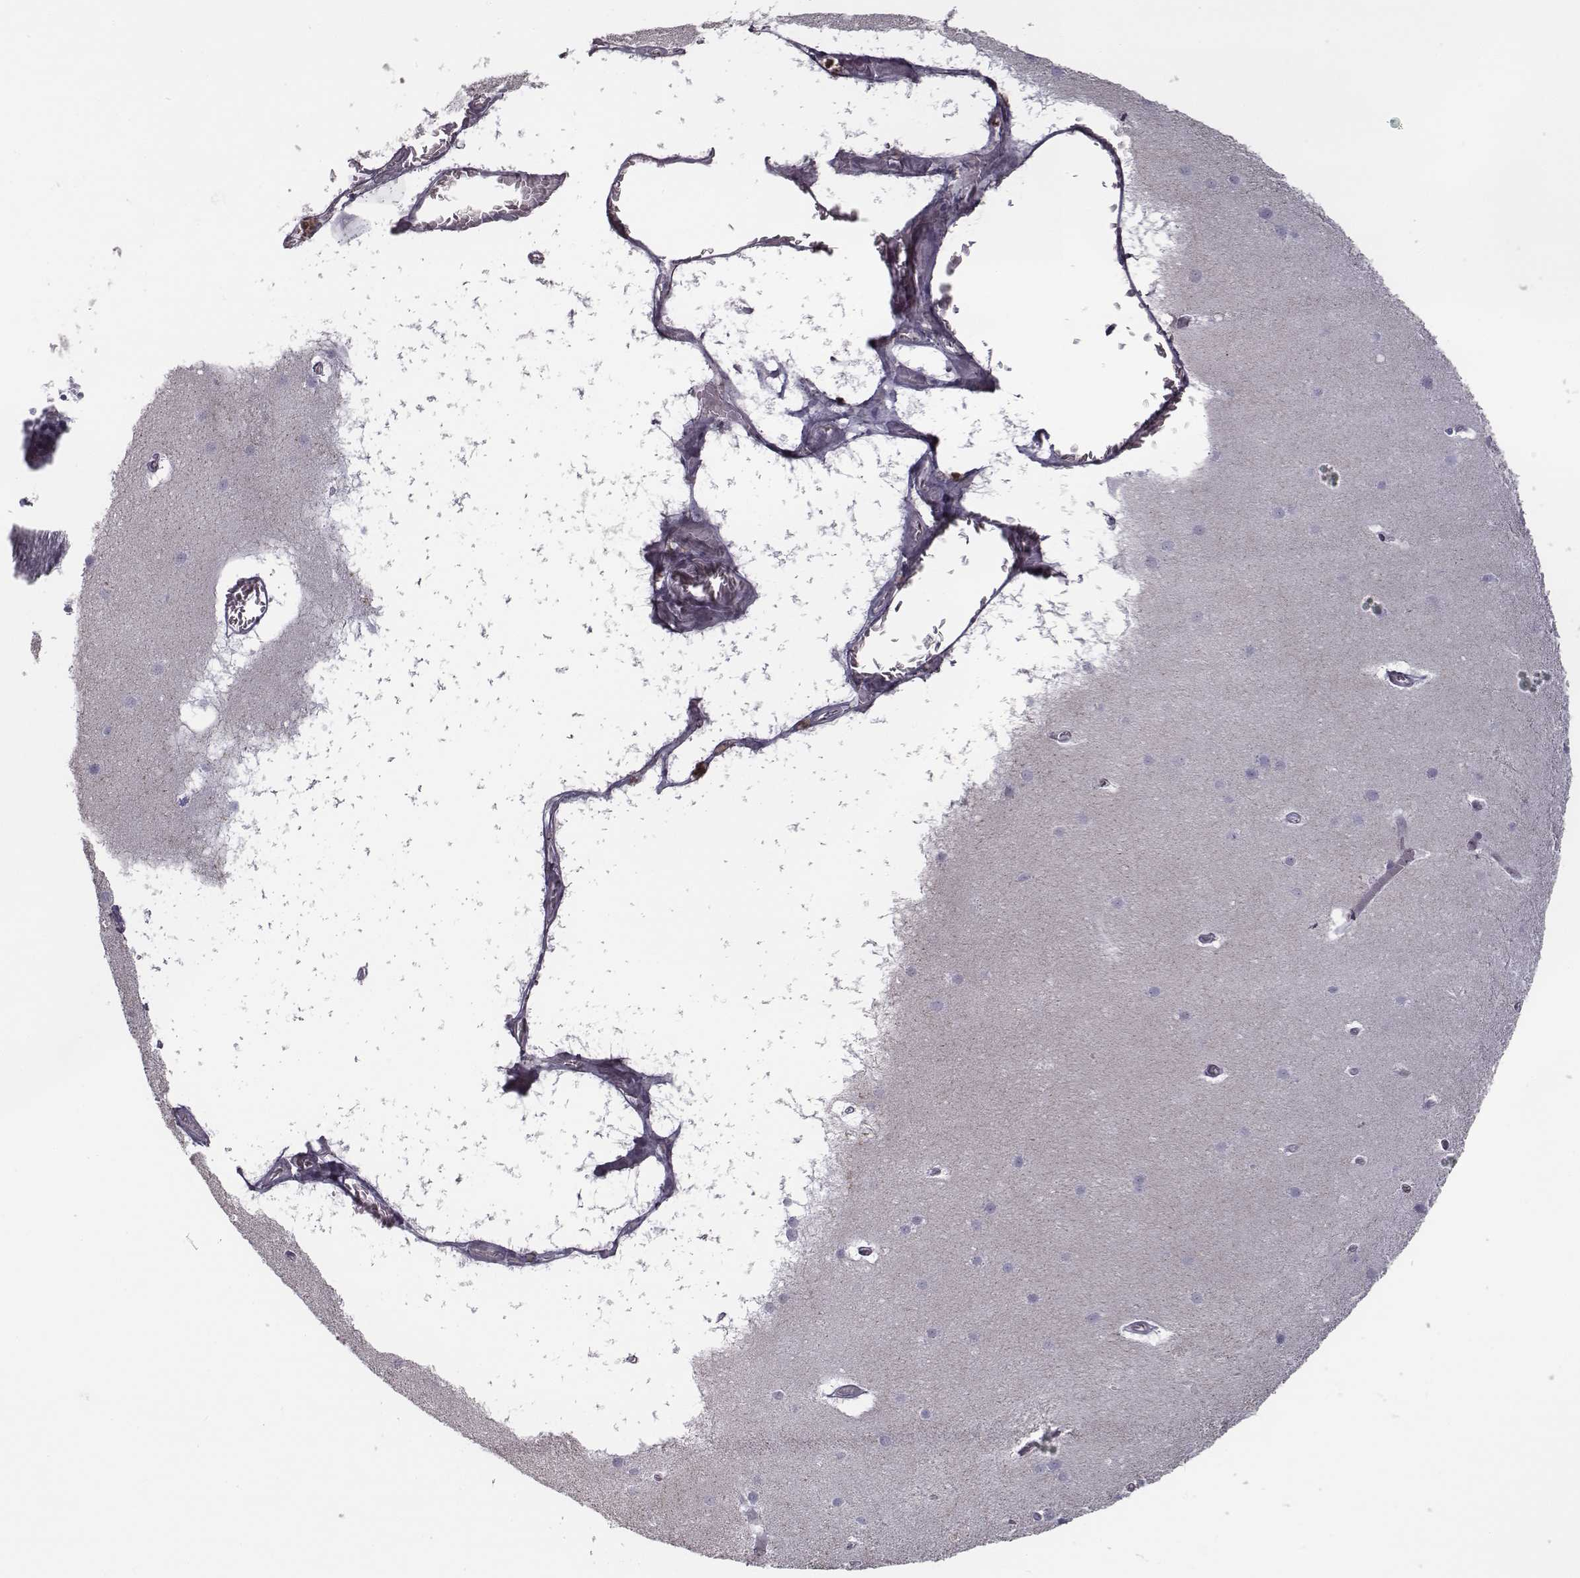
{"staining": {"intensity": "negative", "quantity": "none", "location": "none"}, "tissue": "cerebellum", "cell_type": "Cells in granular layer", "image_type": "normal", "snomed": [{"axis": "morphology", "description": "Normal tissue, NOS"}, {"axis": "topography", "description": "Cerebellum"}], "caption": "Human cerebellum stained for a protein using IHC shows no expression in cells in granular layer.", "gene": "SEPTIN14", "patient": {"sex": "male", "age": 70}}